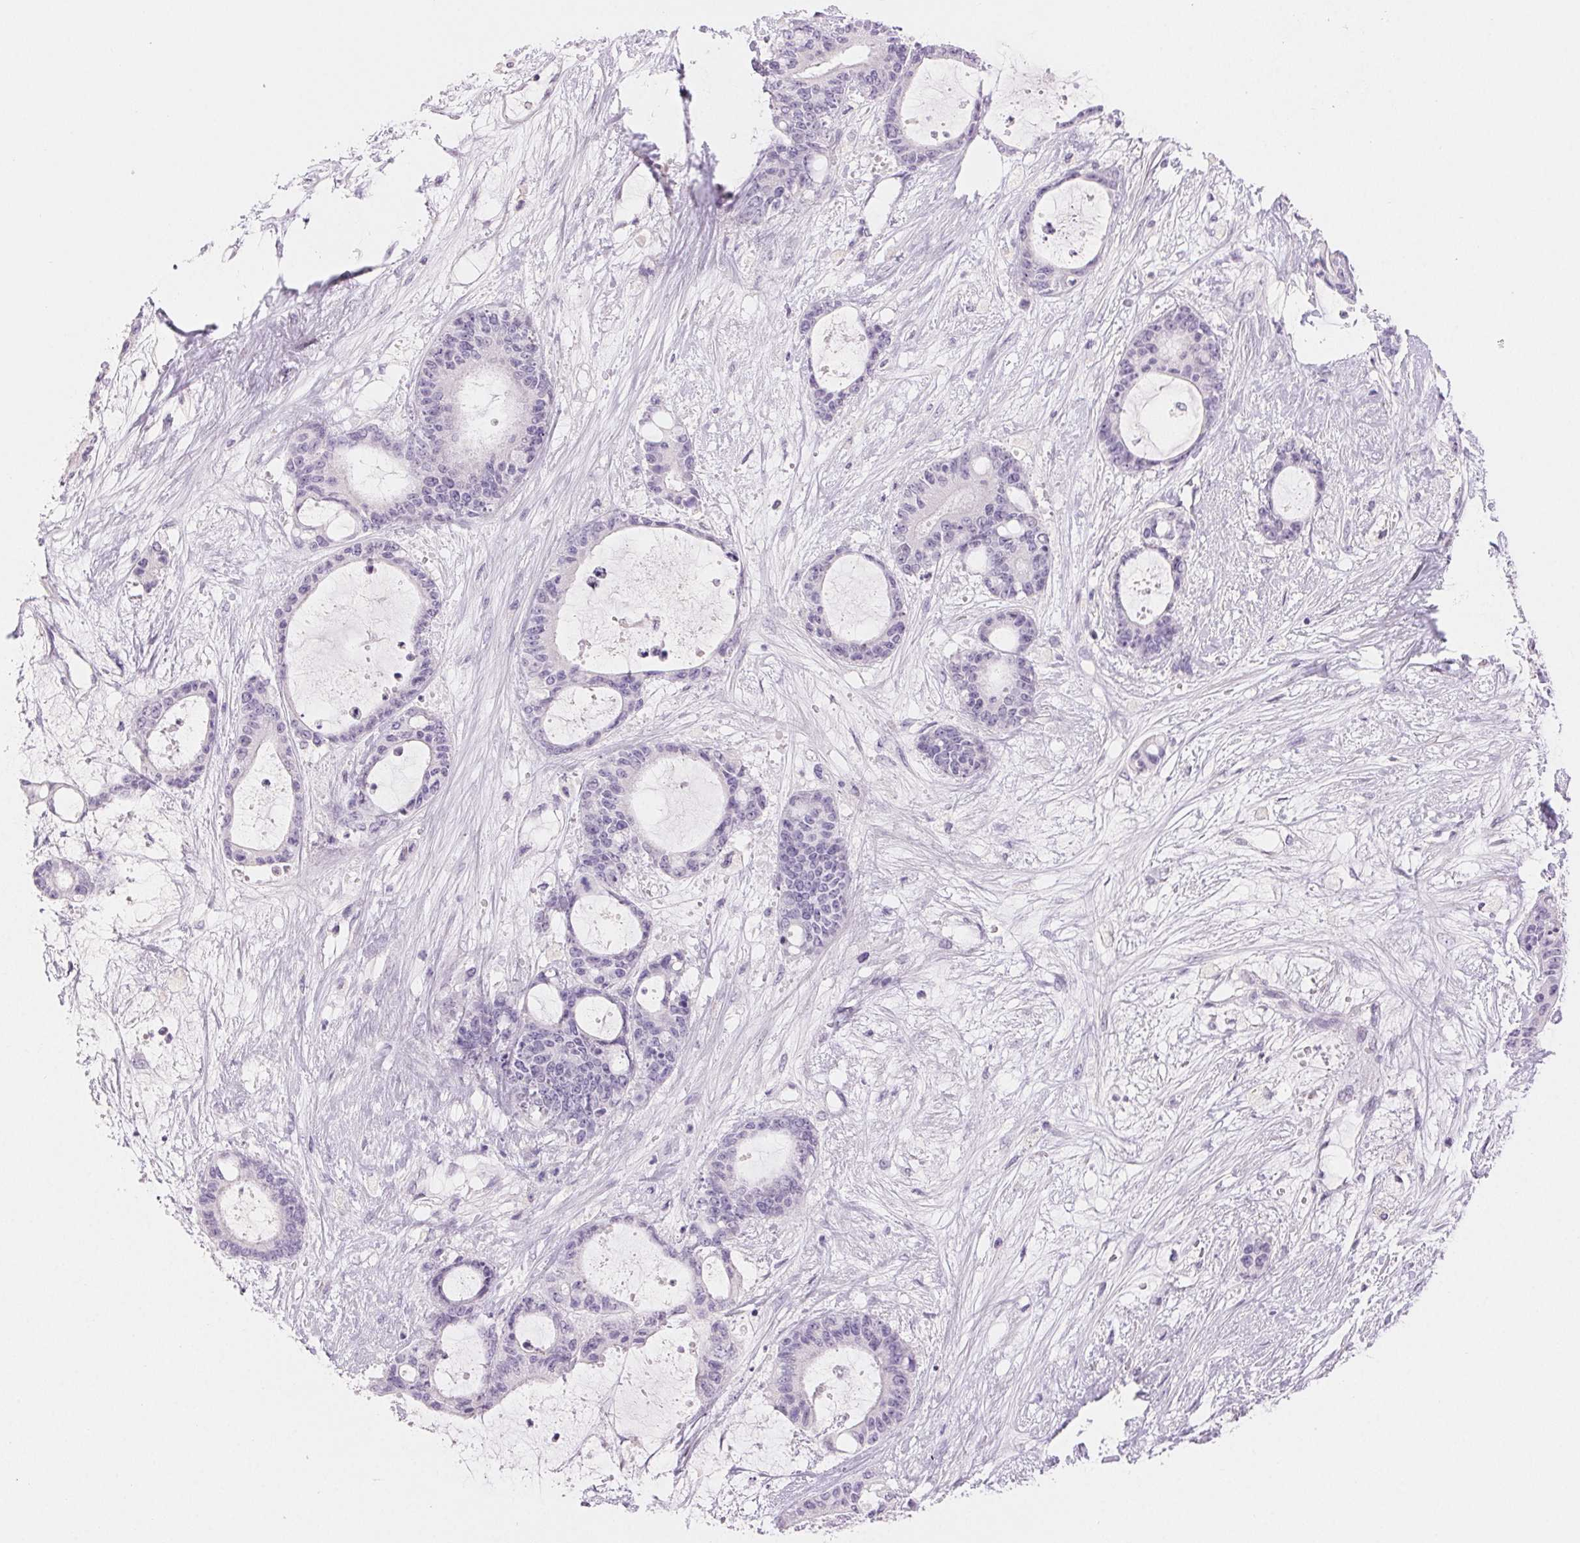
{"staining": {"intensity": "negative", "quantity": "none", "location": "none"}, "tissue": "liver cancer", "cell_type": "Tumor cells", "image_type": "cancer", "snomed": [{"axis": "morphology", "description": "Normal tissue, NOS"}, {"axis": "morphology", "description": "Cholangiocarcinoma"}, {"axis": "topography", "description": "Liver"}, {"axis": "topography", "description": "Peripheral nerve tissue"}], "caption": "High magnification brightfield microscopy of cholangiocarcinoma (liver) stained with DAB (3,3'-diaminobenzidine) (brown) and counterstained with hematoxylin (blue): tumor cells show no significant positivity. (DAB (3,3'-diaminobenzidine) immunohistochemistry (IHC) with hematoxylin counter stain).", "gene": "BPIFB2", "patient": {"sex": "female", "age": 73}}